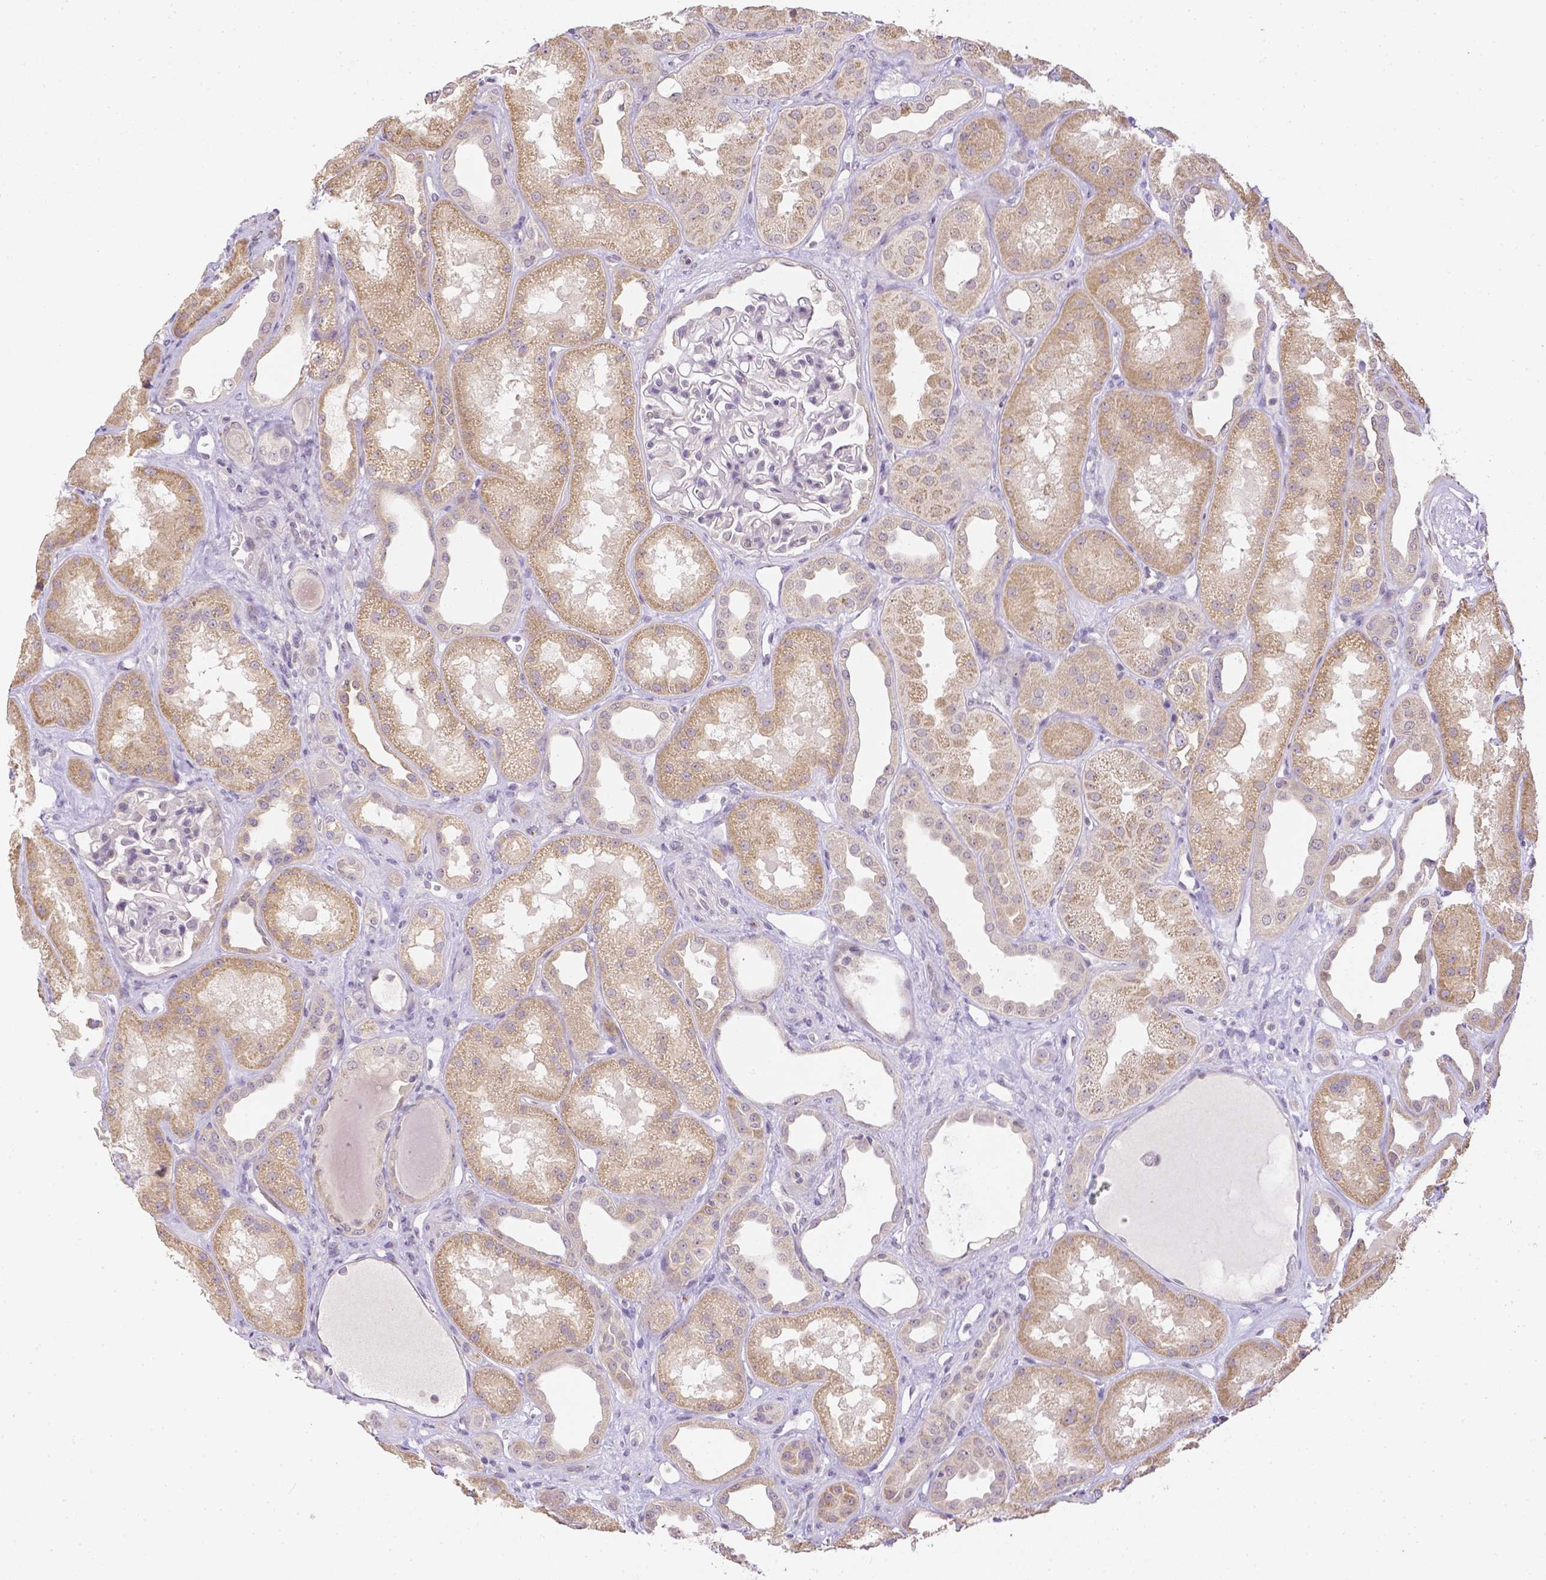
{"staining": {"intensity": "negative", "quantity": "none", "location": "none"}, "tissue": "kidney", "cell_type": "Cells in glomeruli", "image_type": "normal", "snomed": [{"axis": "morphology", "description": "Normal tissue, NOS"}, {"axis": "topography", "description": "Kidney"}], "caption": "Immunohistochemistry (IHC) of unremarkable human kidney displays no expression in cells in glomeruli.", "gene": "ZNF280B", "patient": {"sex": "male", "age": 61}}